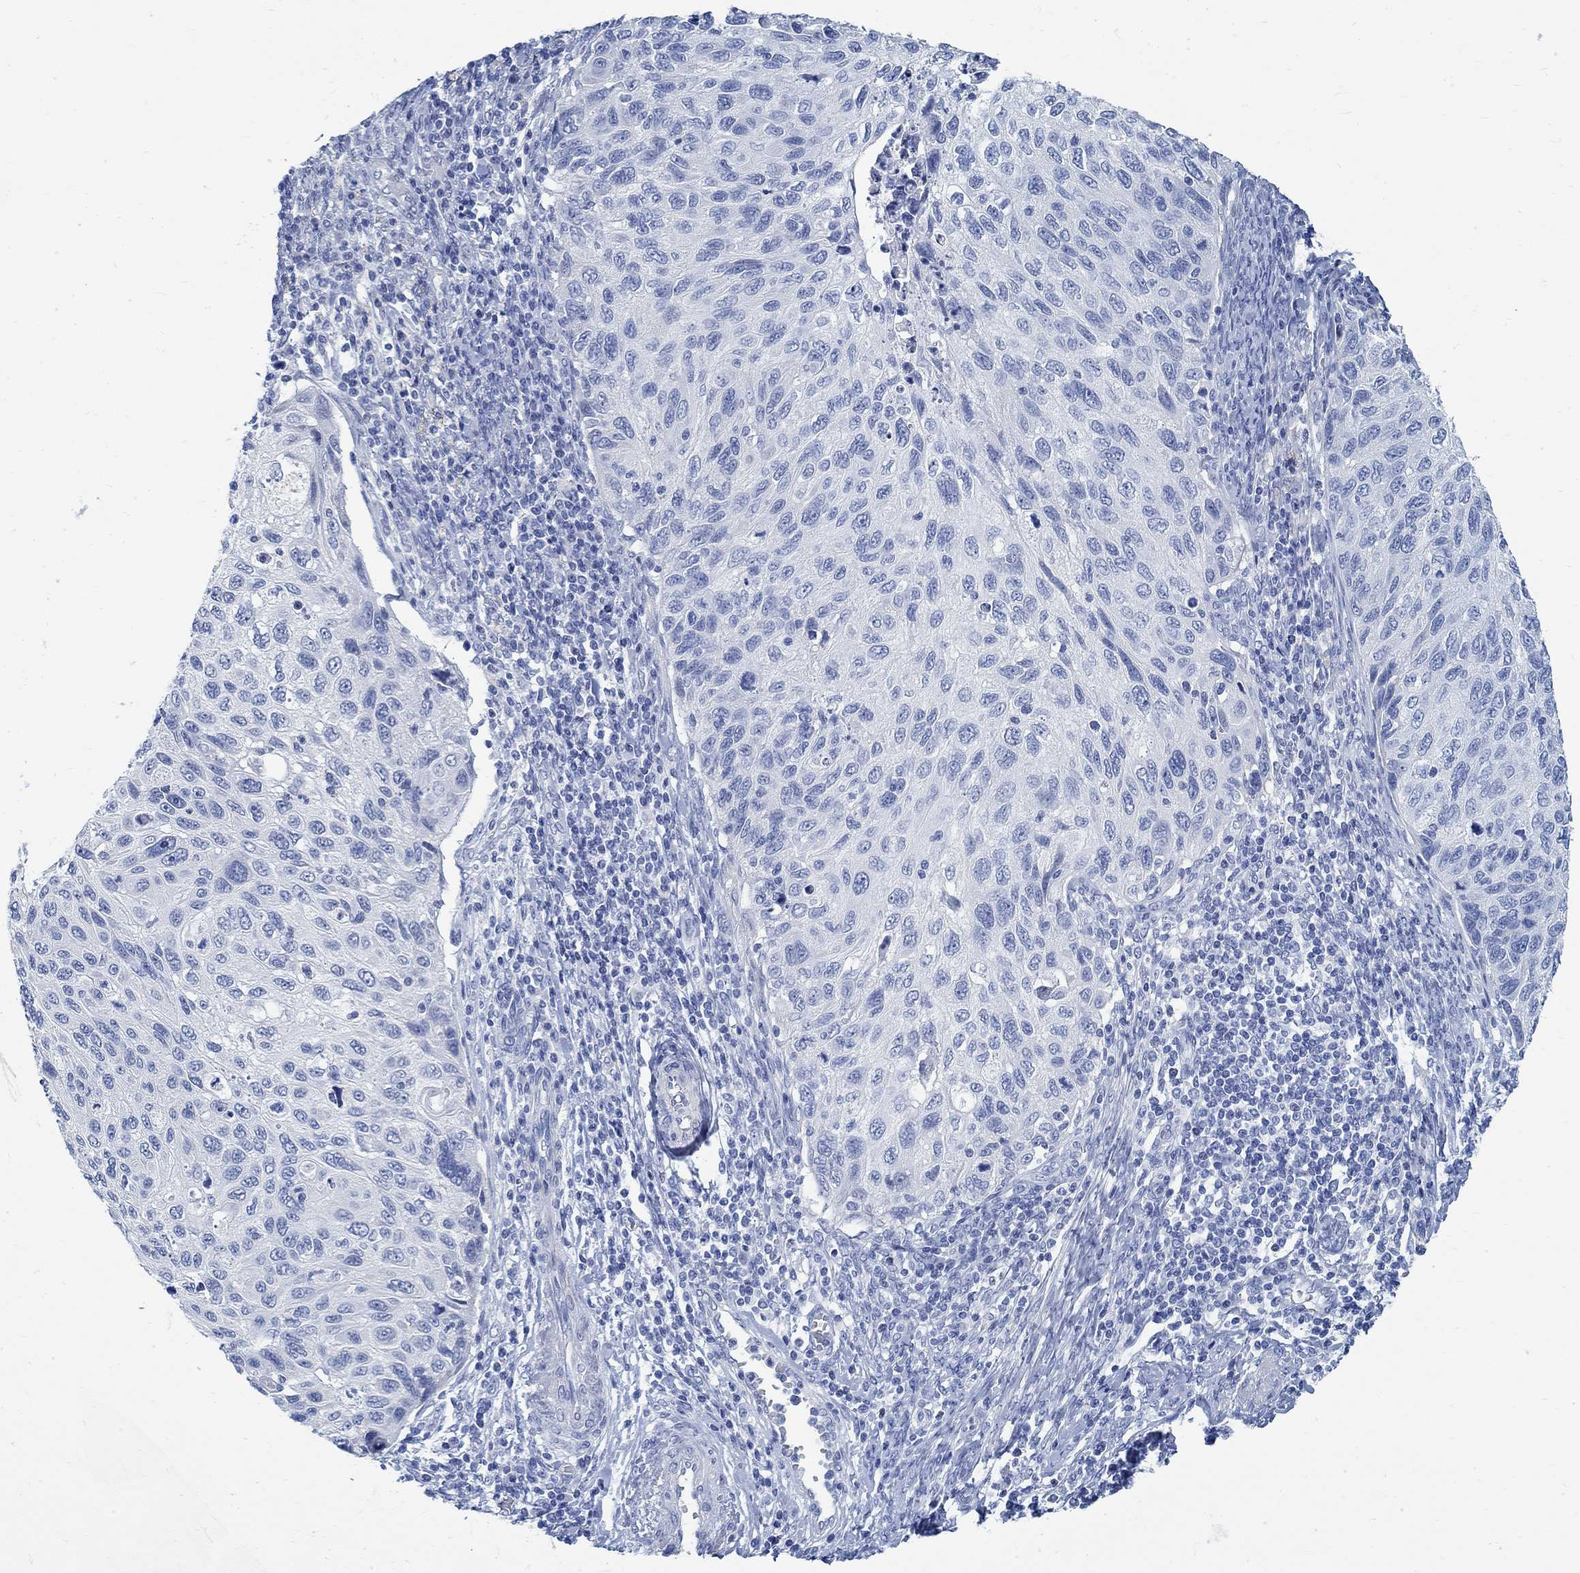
{"staining": {"intensity": "negative", "quantity": "none", "location": "none"}, "tissue": "cervical cancer", "cell_type": "Tumor cells", "image_type": "cancer", "snomed": [{"axis": "morphology", "description": "Squamous cell carcinoma, NOS"}, {"axis": "topography", "description": "Cervix"}], "caption": "Tumor cells show no significant expression in cervical cancer. (Brightfield microscopy of DAB immunohistochemistry at high magnification).", "gene": "RBM20", "patient": {"sex": "female", "age": 70}}